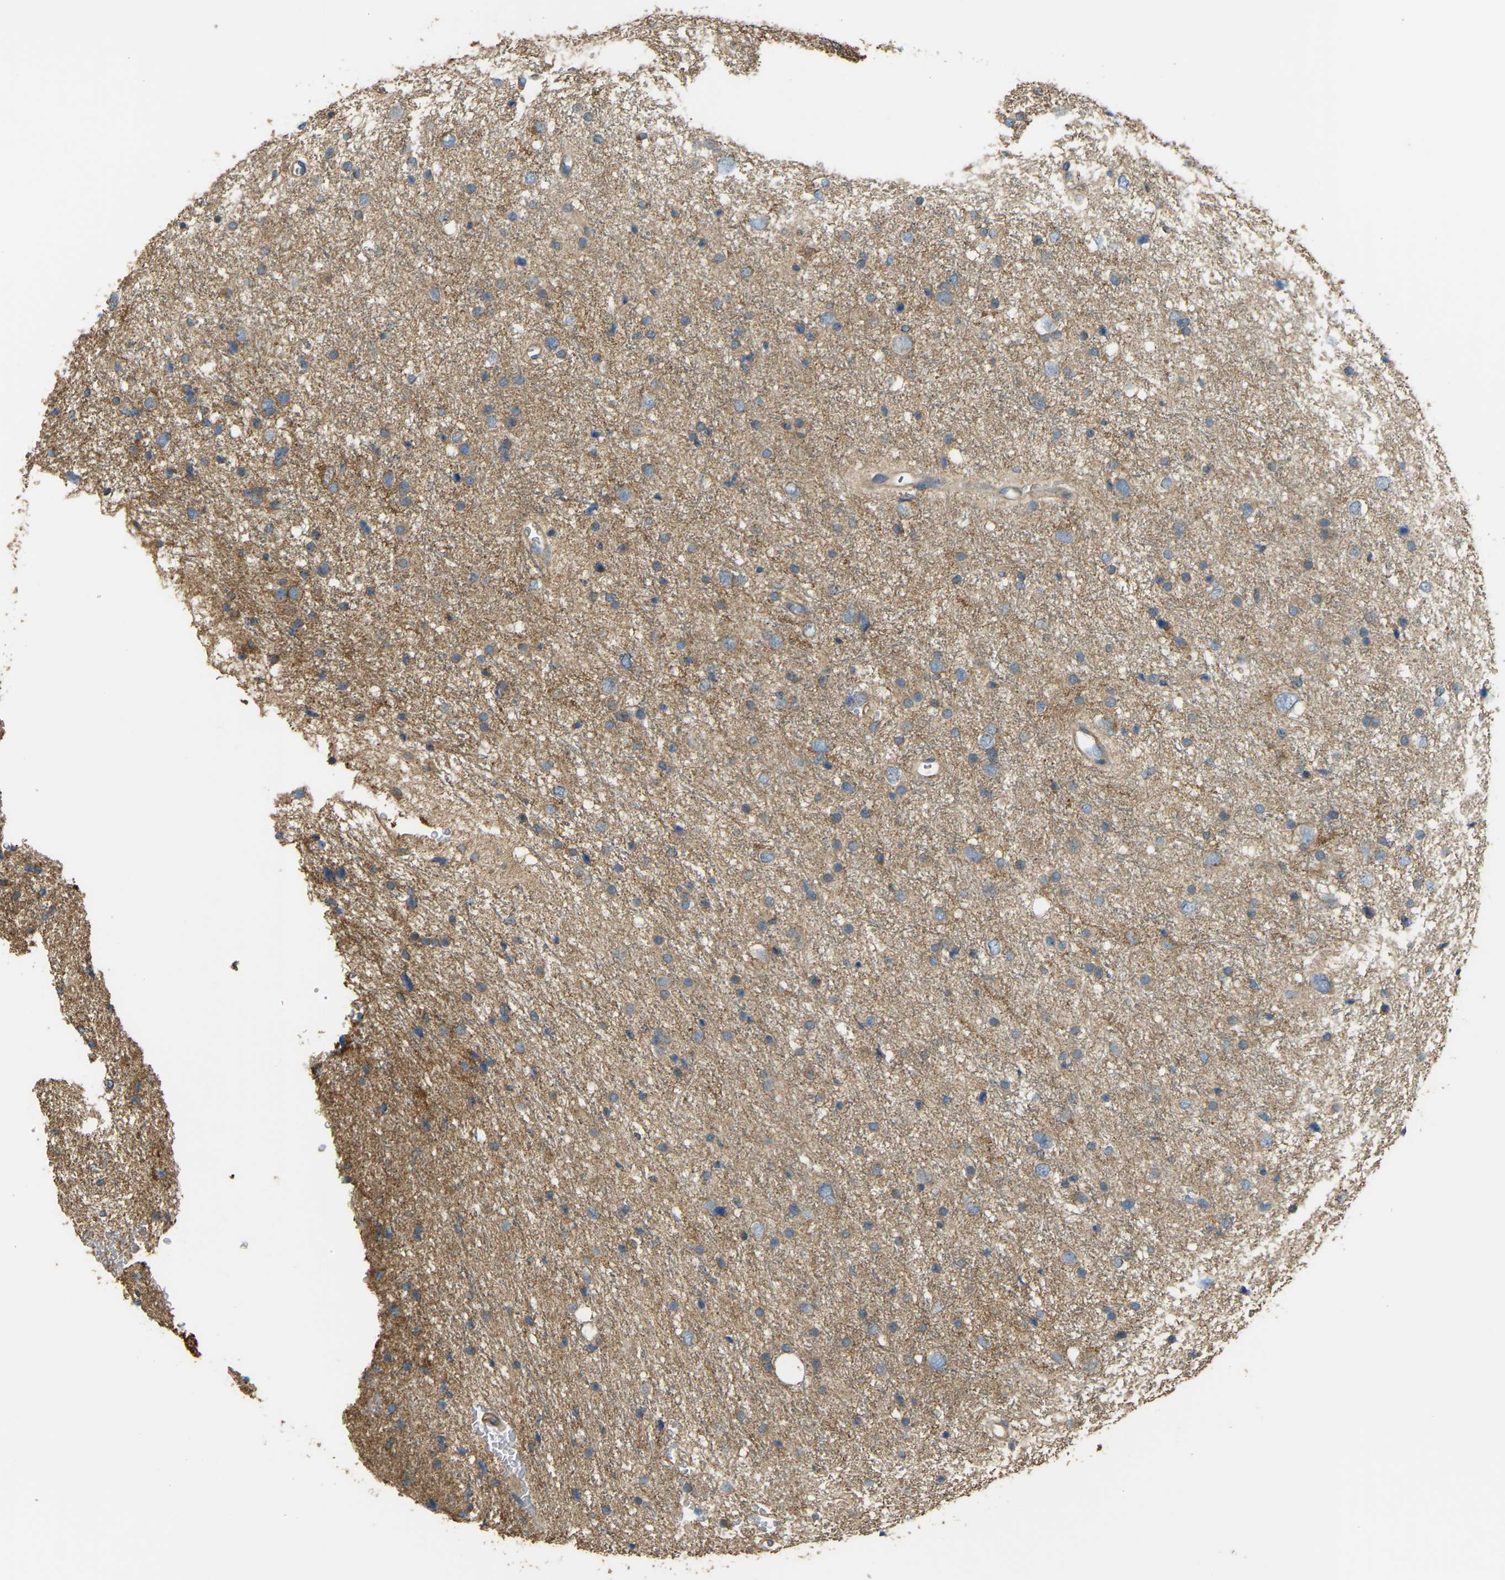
{"staining": {"intensity": "moderate", "quantity": ">75%", "location": "cytoplasmic/membranous"}, "tissue": "glioma", "cell_type": "Tumor cells", "image_type": "cancer", "snomed": [{"axis": "morphology", "description": "Glioma, malignant, Low grade"}, {"axis": "topography", "description": "Brain"}], "caption": "Immunohistochemical staining of low-grade glioma (malignant) exhibits medium levels of moderate cytoplasmic/membranous positivity in about >75% of tumor cells.", "gene": "GNG2", "patient": {"sex": "female", "age": 37}}